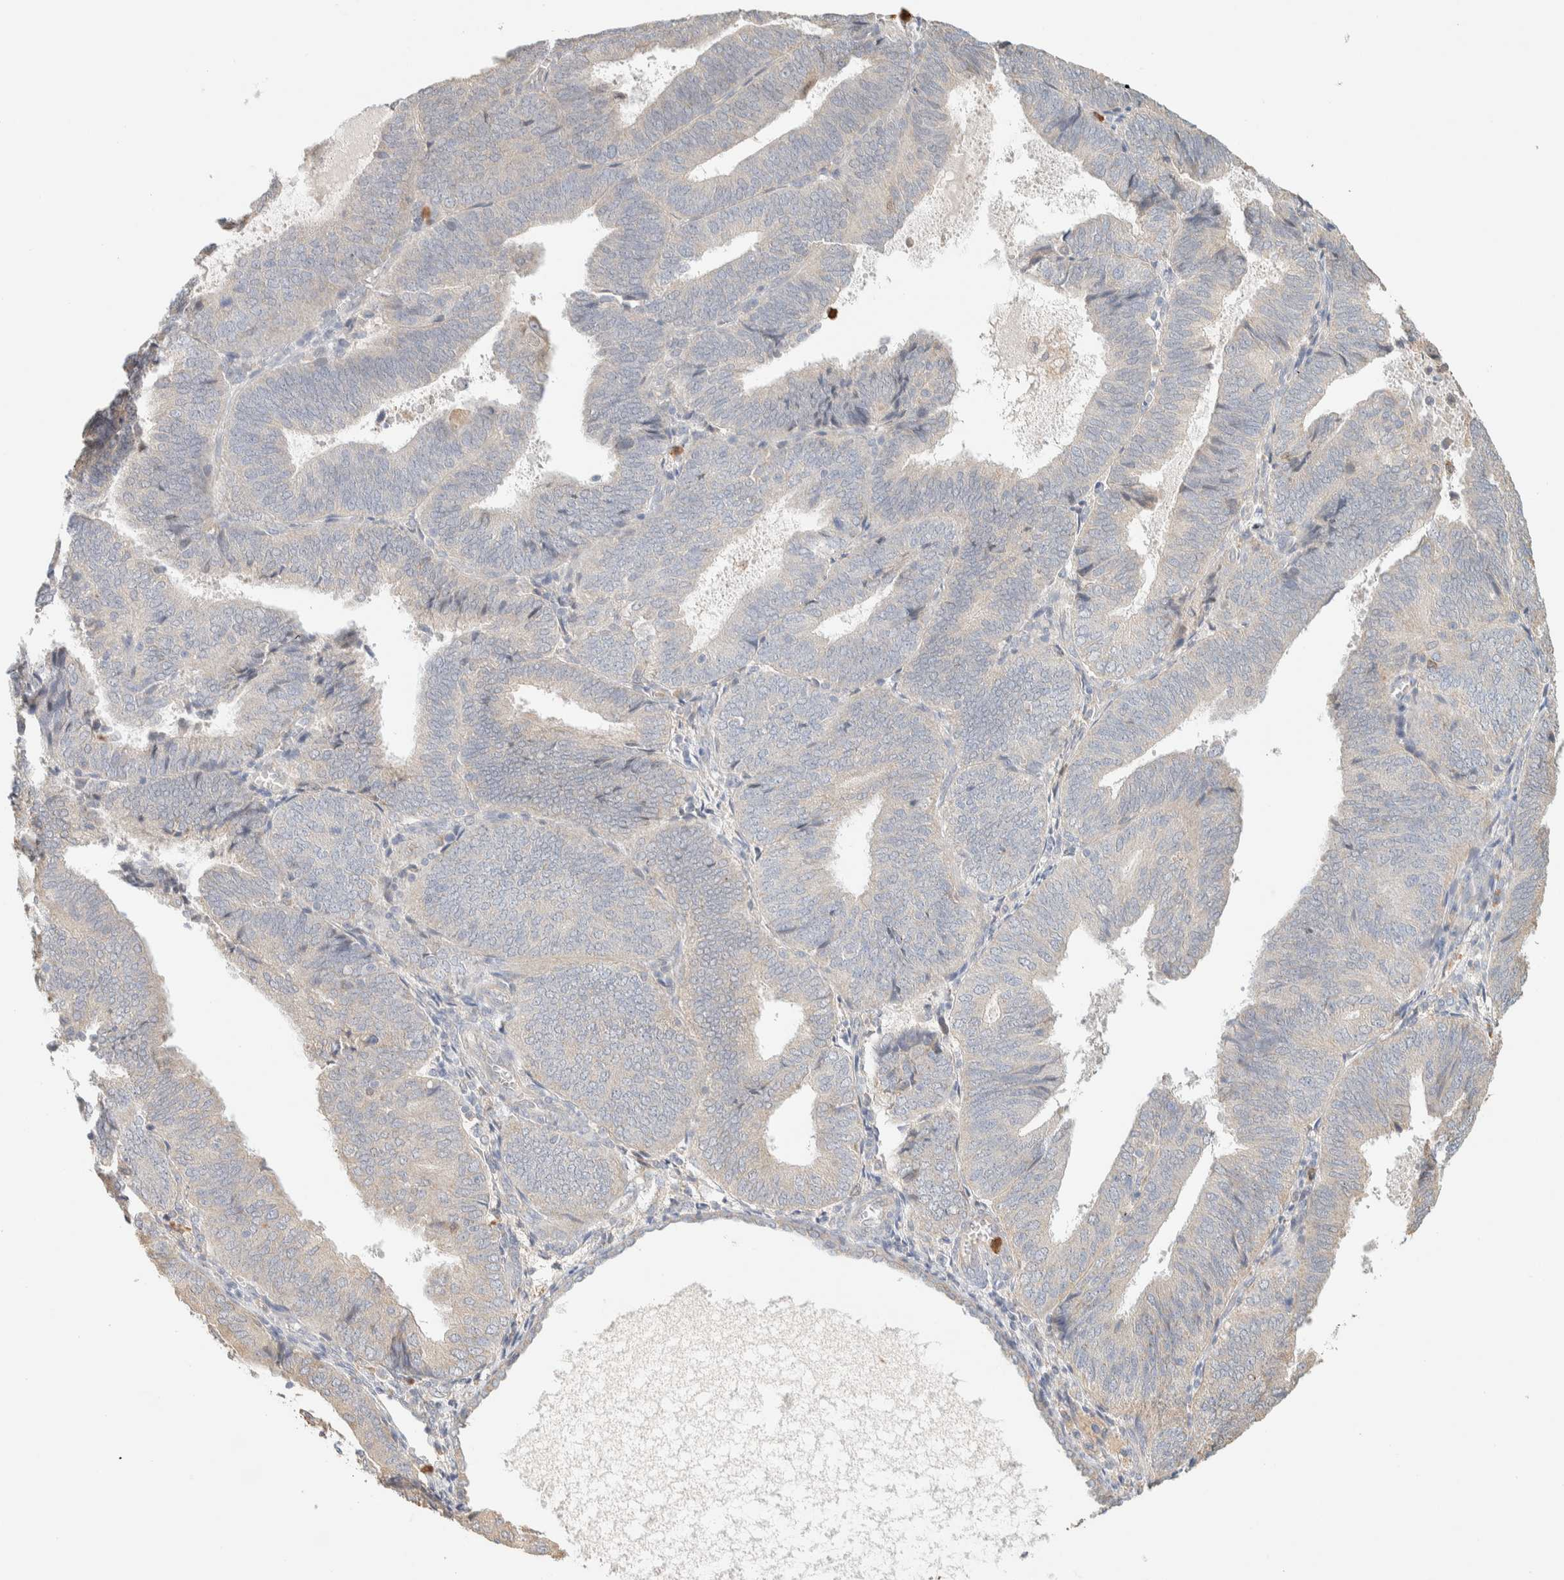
{"staining": {"intensity": "negative", "quantity": "none", "location": "none"}, "tissue": "endometrial cancer", "cell_type": "Tumor cells", "image_type": "cancer", "snomed": [{"axis": "morphology", "description": "Adenocarcinoma, NOS"}, {"axis": "topography", "description": "Endometrium"}], "caption": "Immunohistochemistry (IHC) histopathology image of neoplastic tissue: endometrial adenocarcinoma stained with DAB displays no significant protein staining in tumor cells. The staining was performed using DAB to visualize the protein expression in brown, while the nuclei were stained in blue with hematoxylin (Magnification: 20x).", "gene": "TTC3", "patient": {"sex": "female", "age": 81}}